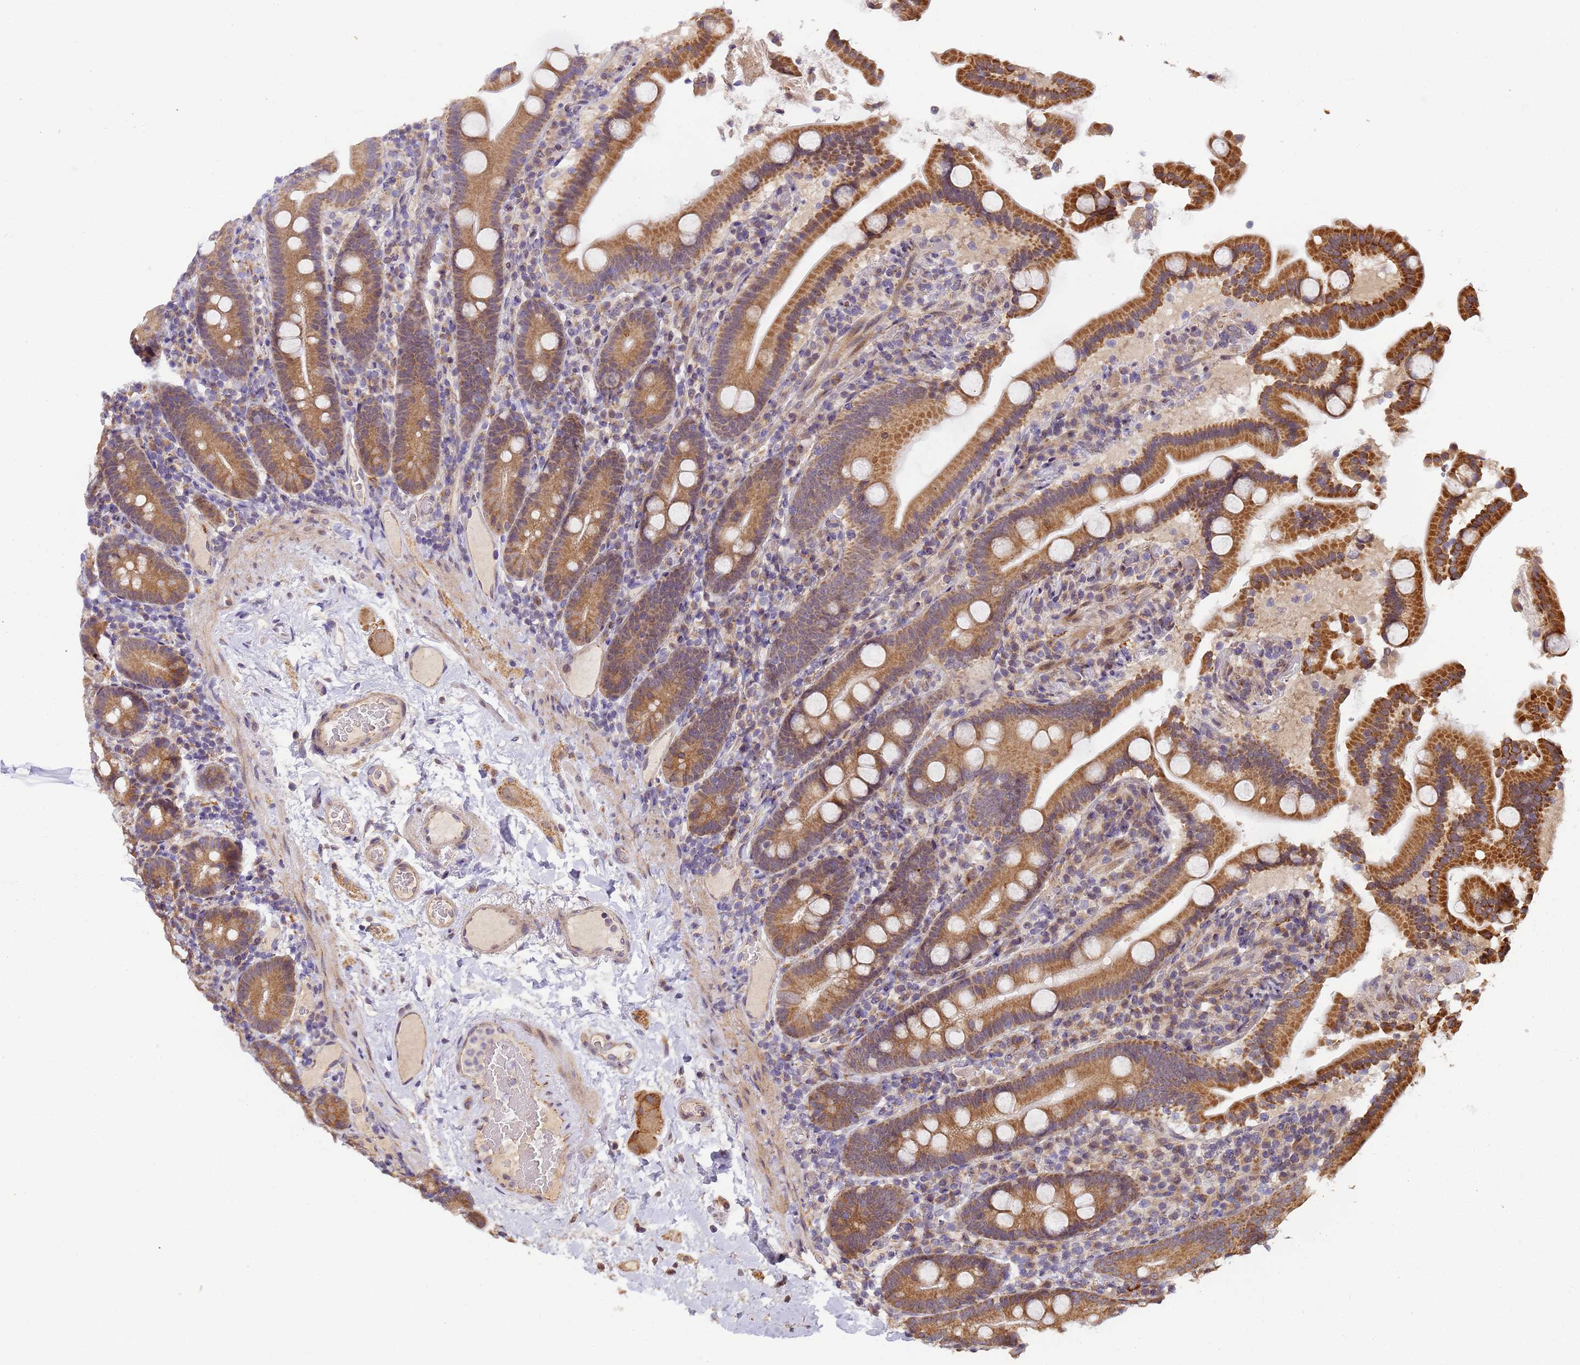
{"staining": {"intensity": "moderate", "quantity": ">75%", "location": "cytoplasmic/membranous"}, "tissue": "duodenum", "cell_type": "Glandular cells", "image_type": "normal", "snomed": [{"axis": "morphology", "description": "Normal tissue, NOS"}, {"axis": "topography", "description": "Duodenum"}], "caption": "Immunohistochemical staining of normal human duodenum displays moderate cytoplasmic/membranous protein staining in about >75% of glandular cells.", "gene": "RAPGEF3", "patient": {"sex": "male", "age": 55}}